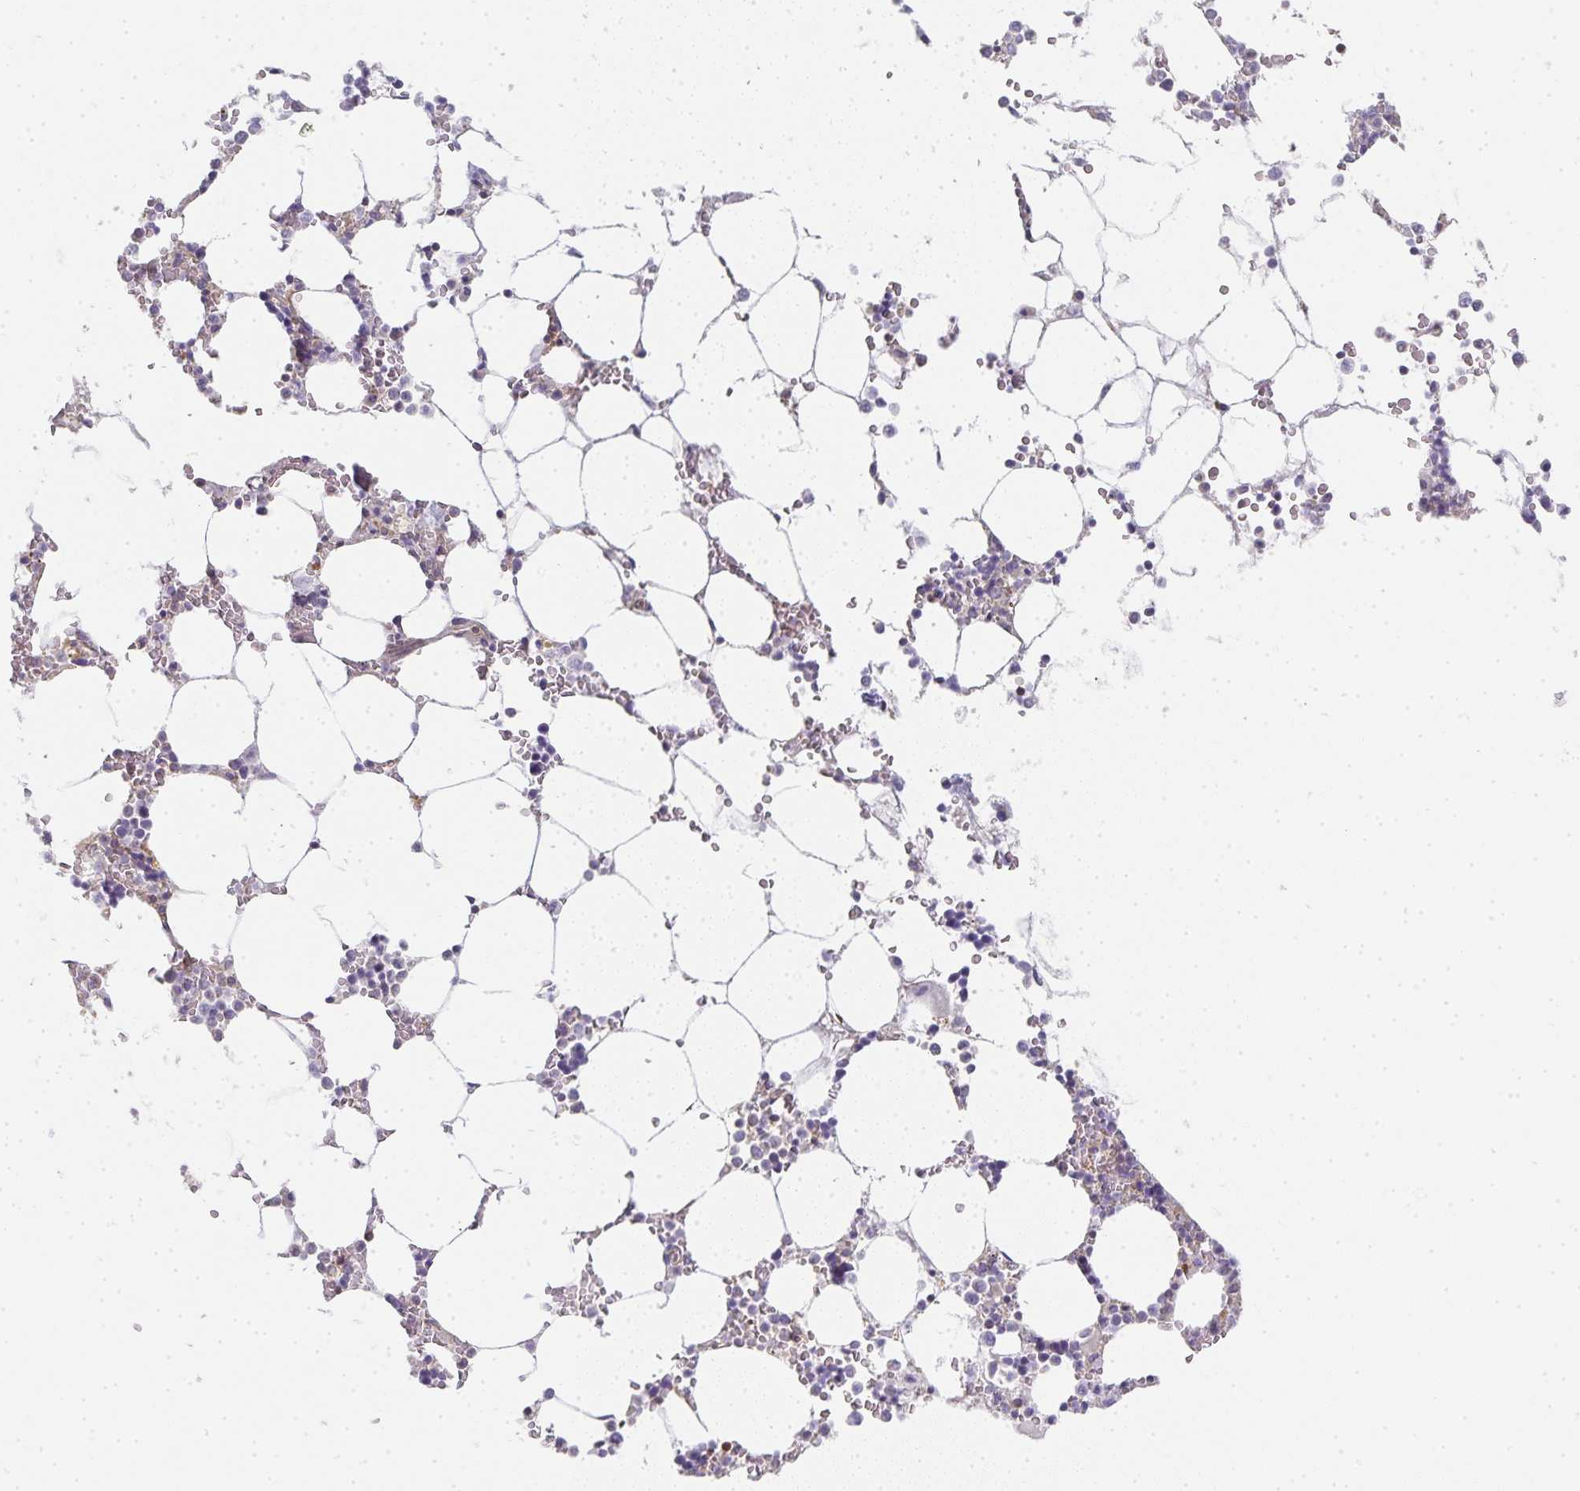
{"staining": {"intensity": "negative", "quantity": "none", "location": "none"}, "tissue": "bone marrow", "cell_type": "Hematopoietic cells", "image_type": "normal", "snomed": [{"axis": "morphology", "description": "Normal tissue, NOS"}, {"axis": "topography", "description": "Bone marrow"}], "caption": "Human bone marrow stained for a protein using immunohistochemistry shows no staining in hematopoietic cells.", "gene": "GATA3", "patient": {"sex": "male", "age": 64}}